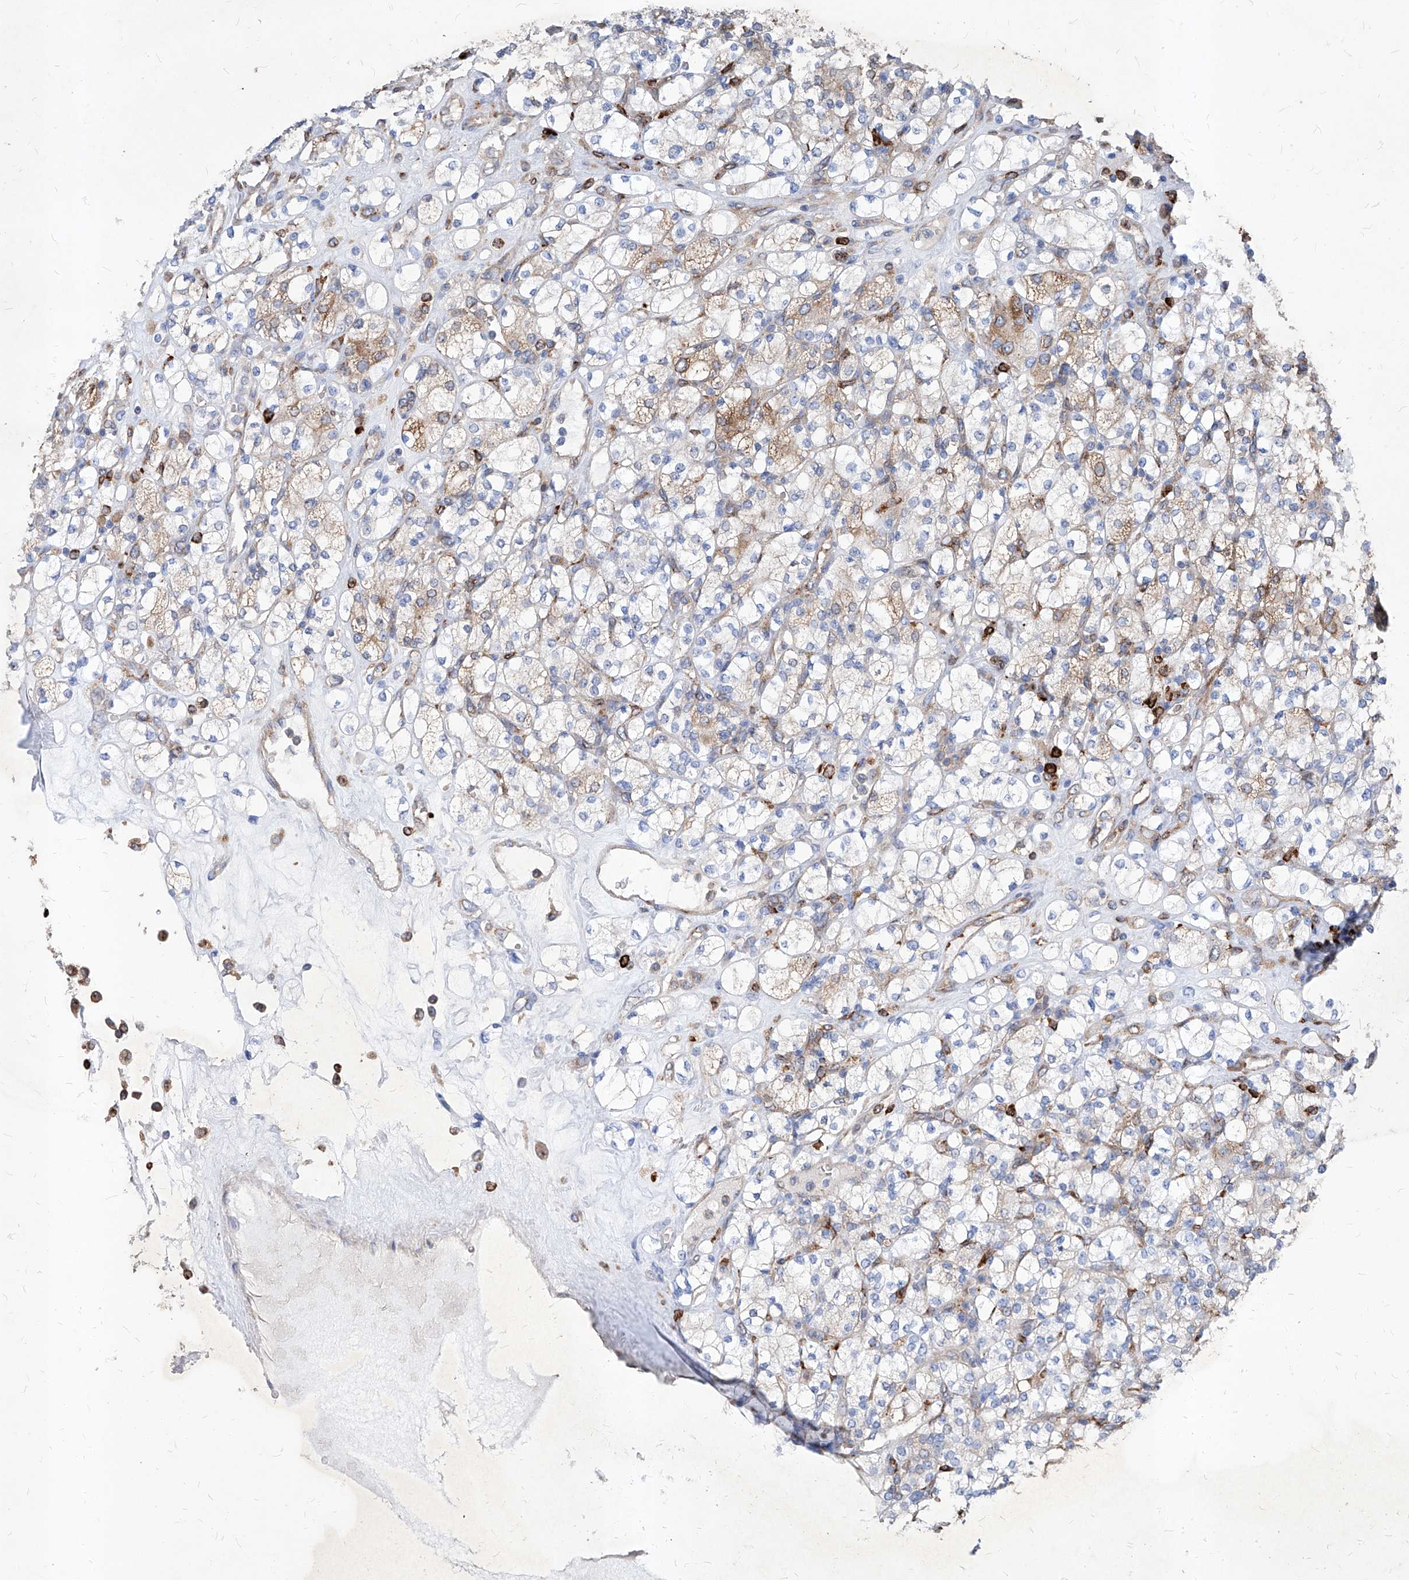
{"staining": {"intensity": "moderate", "quantity": "<25%", "location": "cytoplasmic/membranous"}, "tissue": "renal cancer", "cell_type": "Tumor cells", "image_type": "cancer", "snomed": [{"axis": "morphology", "description": "Adenocarcinoma, NOS"}, {"axis": "topography", "description": "Kidney"}], "caption": "Immunohistochemistry (DAB (3,3'-diaminobenzidine)) staining of renal cancer exhibits moderate cytoplasmic/membranous protein positivity in approximately <25% of tumor cells.", "gene": "UBOX5", "patient": {"sex": "male", "age": 77}}